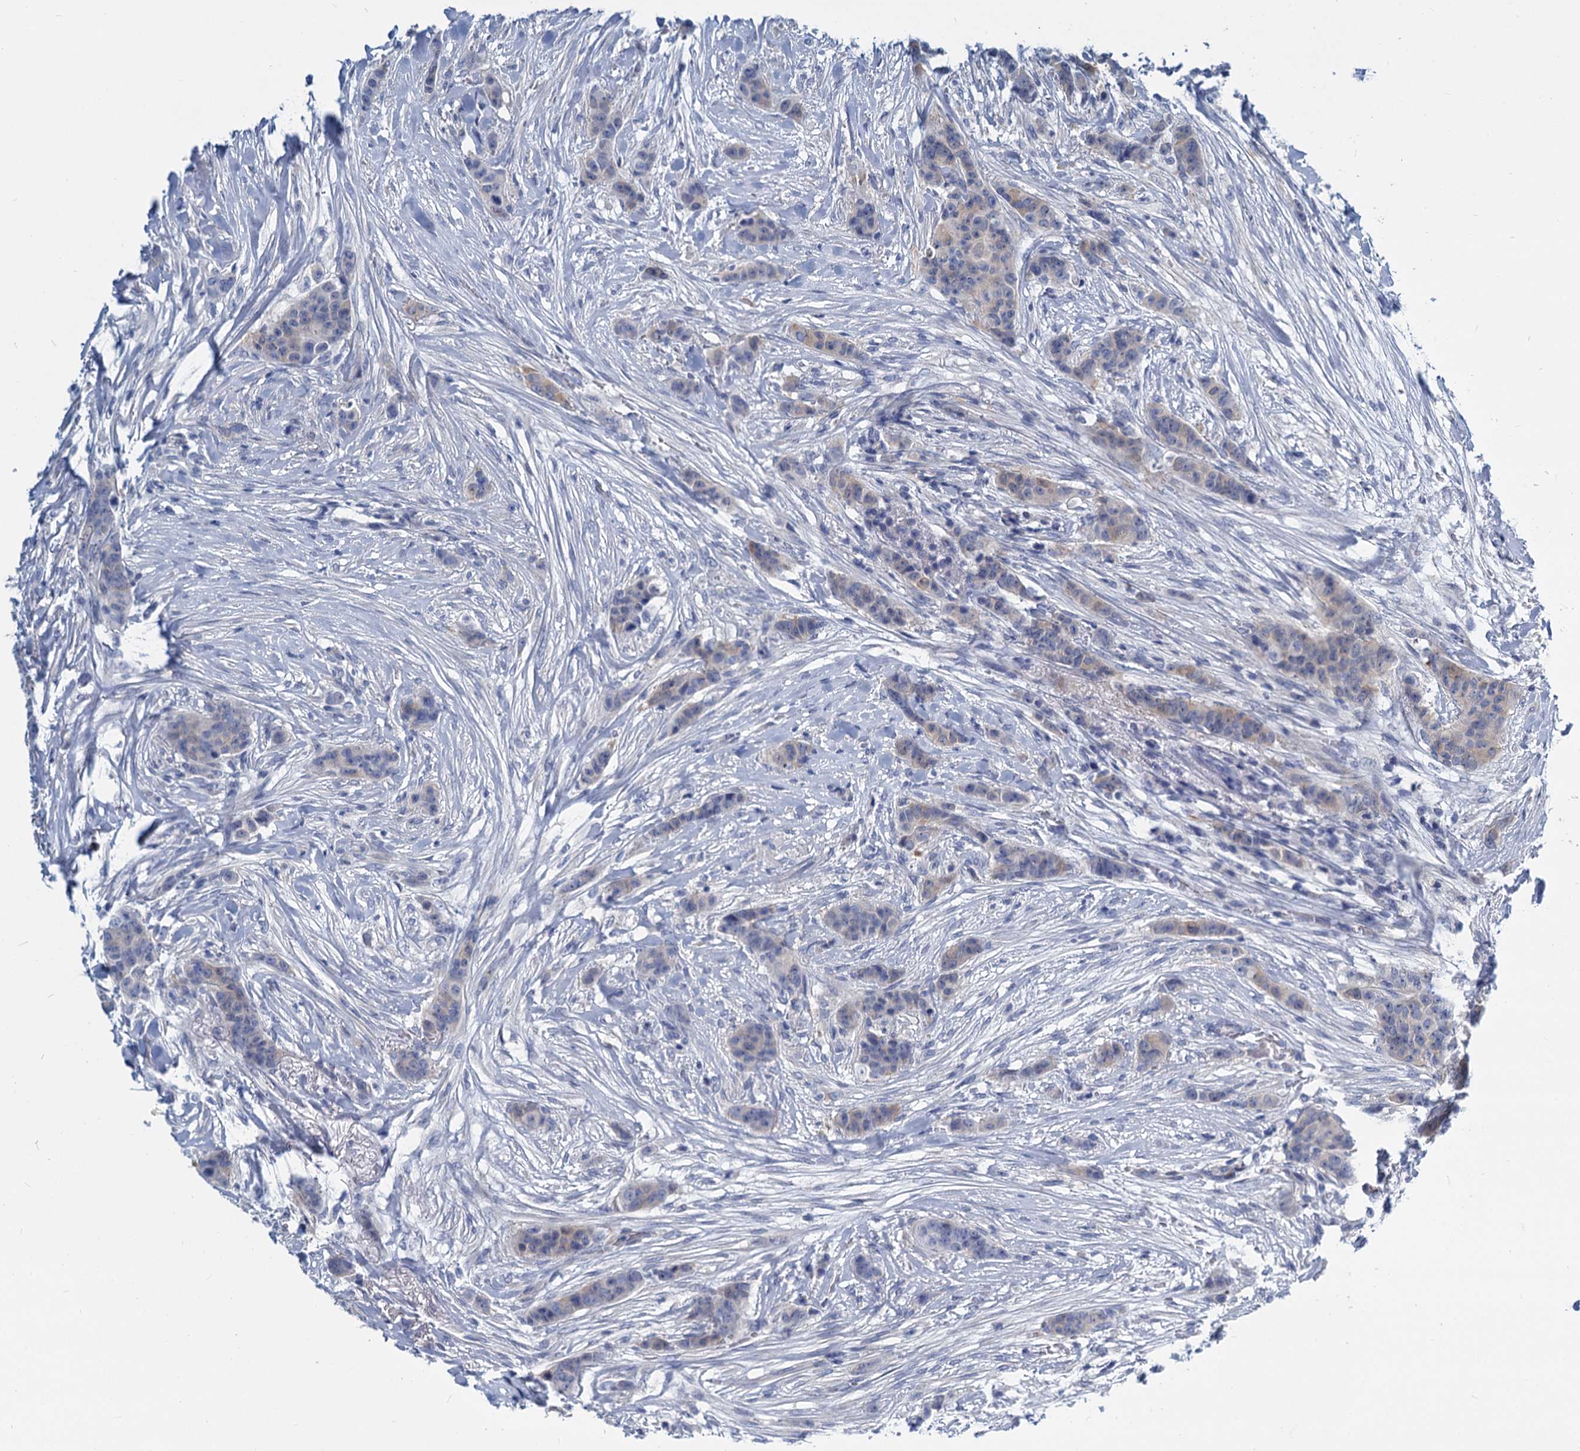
{"staining": {"intensity": "weak", "quantity": "<25%", "location": "cytoplasmic/membranous"}, "tissue": "breast cancer", "cell_type": "Tumor cells", "image_type": "cancer", "snomed": [{"axis": "morphology", "description": "Duct carcinoma"}, {"axis": "topography", "description": "Breast"}], "caption": "Tumor cells are negative for protein expression in human invasive ductal carcinoma (breast).", "gene": "GSTM3", "patient": {"sex": "female", "age": 40}}